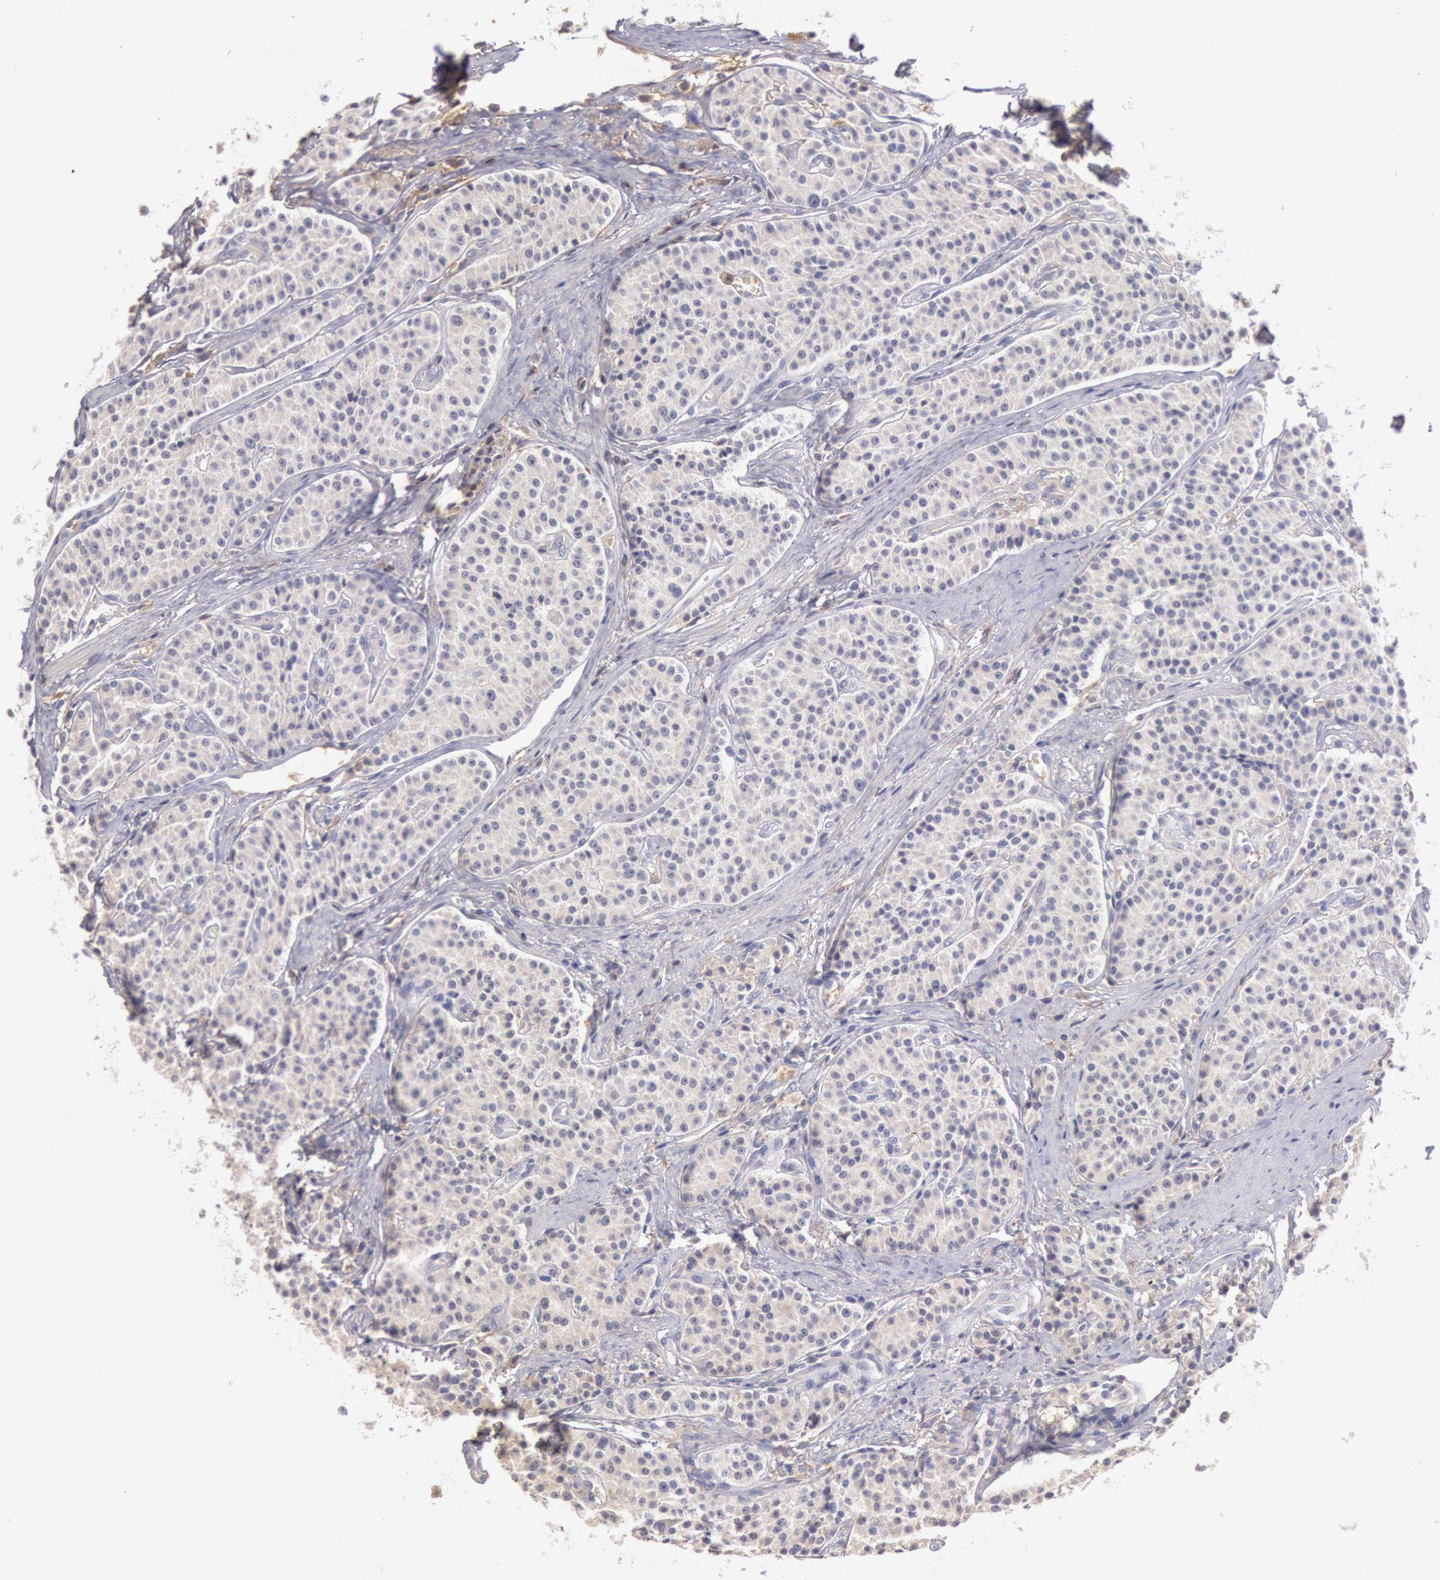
{"staining": {"intensity": "negative", "quantity": "none", "location": "none"}, "tissue": "carcinoid", "cell_type": "Tumor cells", "image_type": "cancer", "snomed": [{"axis": "morphology", "description": "Carcinoid, malignant, NOS"}, {"axis": "topography", "description": "Stomach"}], "caption": "High magnification brightfield microscopy of carcinoid stained with DAB (3,3'-diaminobenzidine) (brown) and counterstained with hematoxylin (blue): tumor cells show no significant positivity.", "gene": "C1R", "patient": {"sex": "female", "age": 76}}